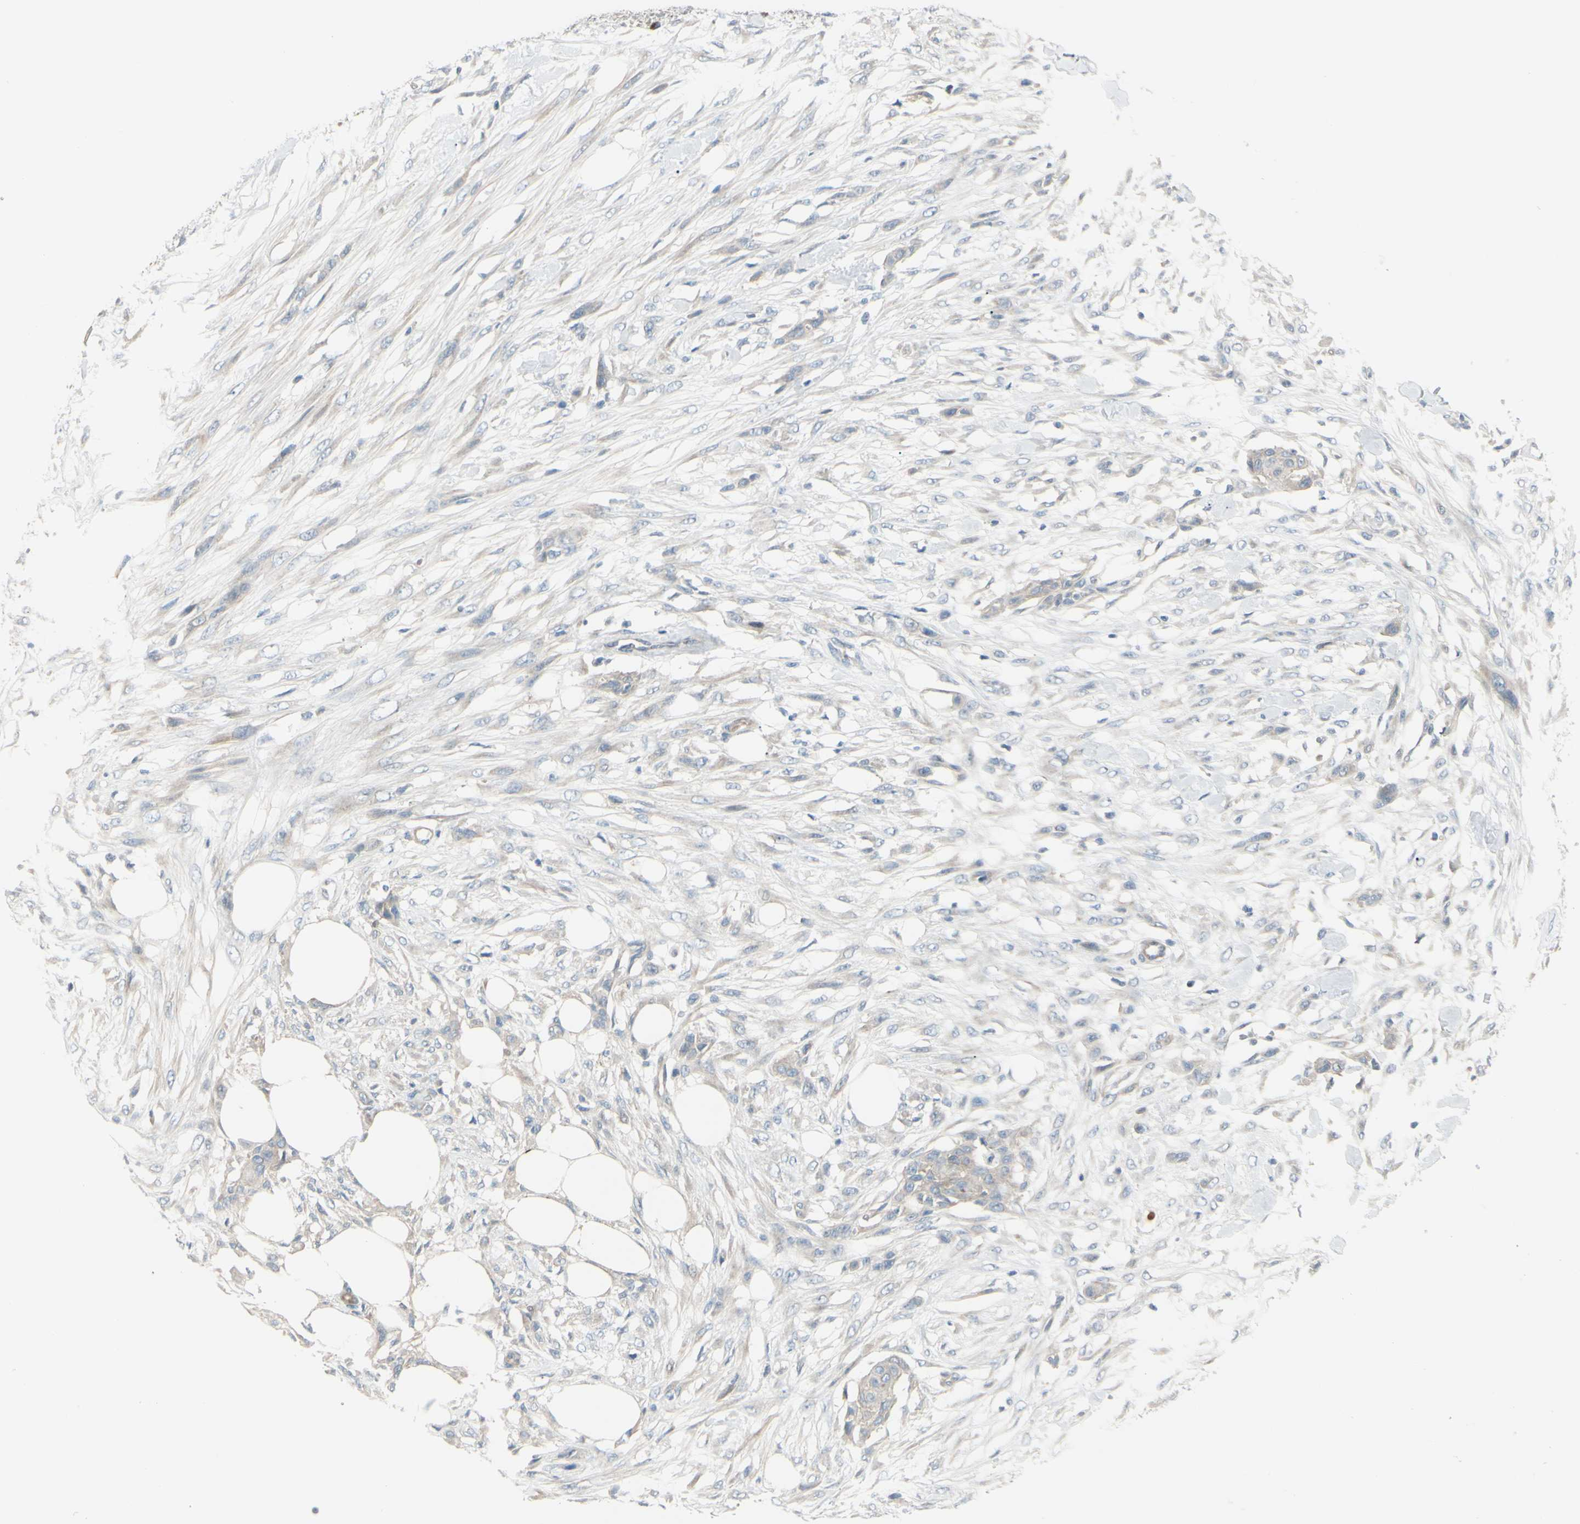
{"staining": {"intensity": "weak", "quantity": ">75%", "location": "cytoplasmic/membranous"}, "tissue": "skin cancer", "cell_type": "Tumor cells", "image_type": "cancer", "snomed": [{"axis": "morphology", "description": "Squamous cell carcinoma, NOS"}, {"axis": "topography", "description": "Skin"}], "caption": "DAB (3,3'-diaminobenzidine) immunohistochemical staining of human skin cancer (squamous cell carcinoma) exhibits weak cytoplasmic/membranous protein staining in about >75% of tumor cells. Nuclei are stained in blue.", "gene": "LRRK1", "patient": {"sex": "female", "age": 59}}